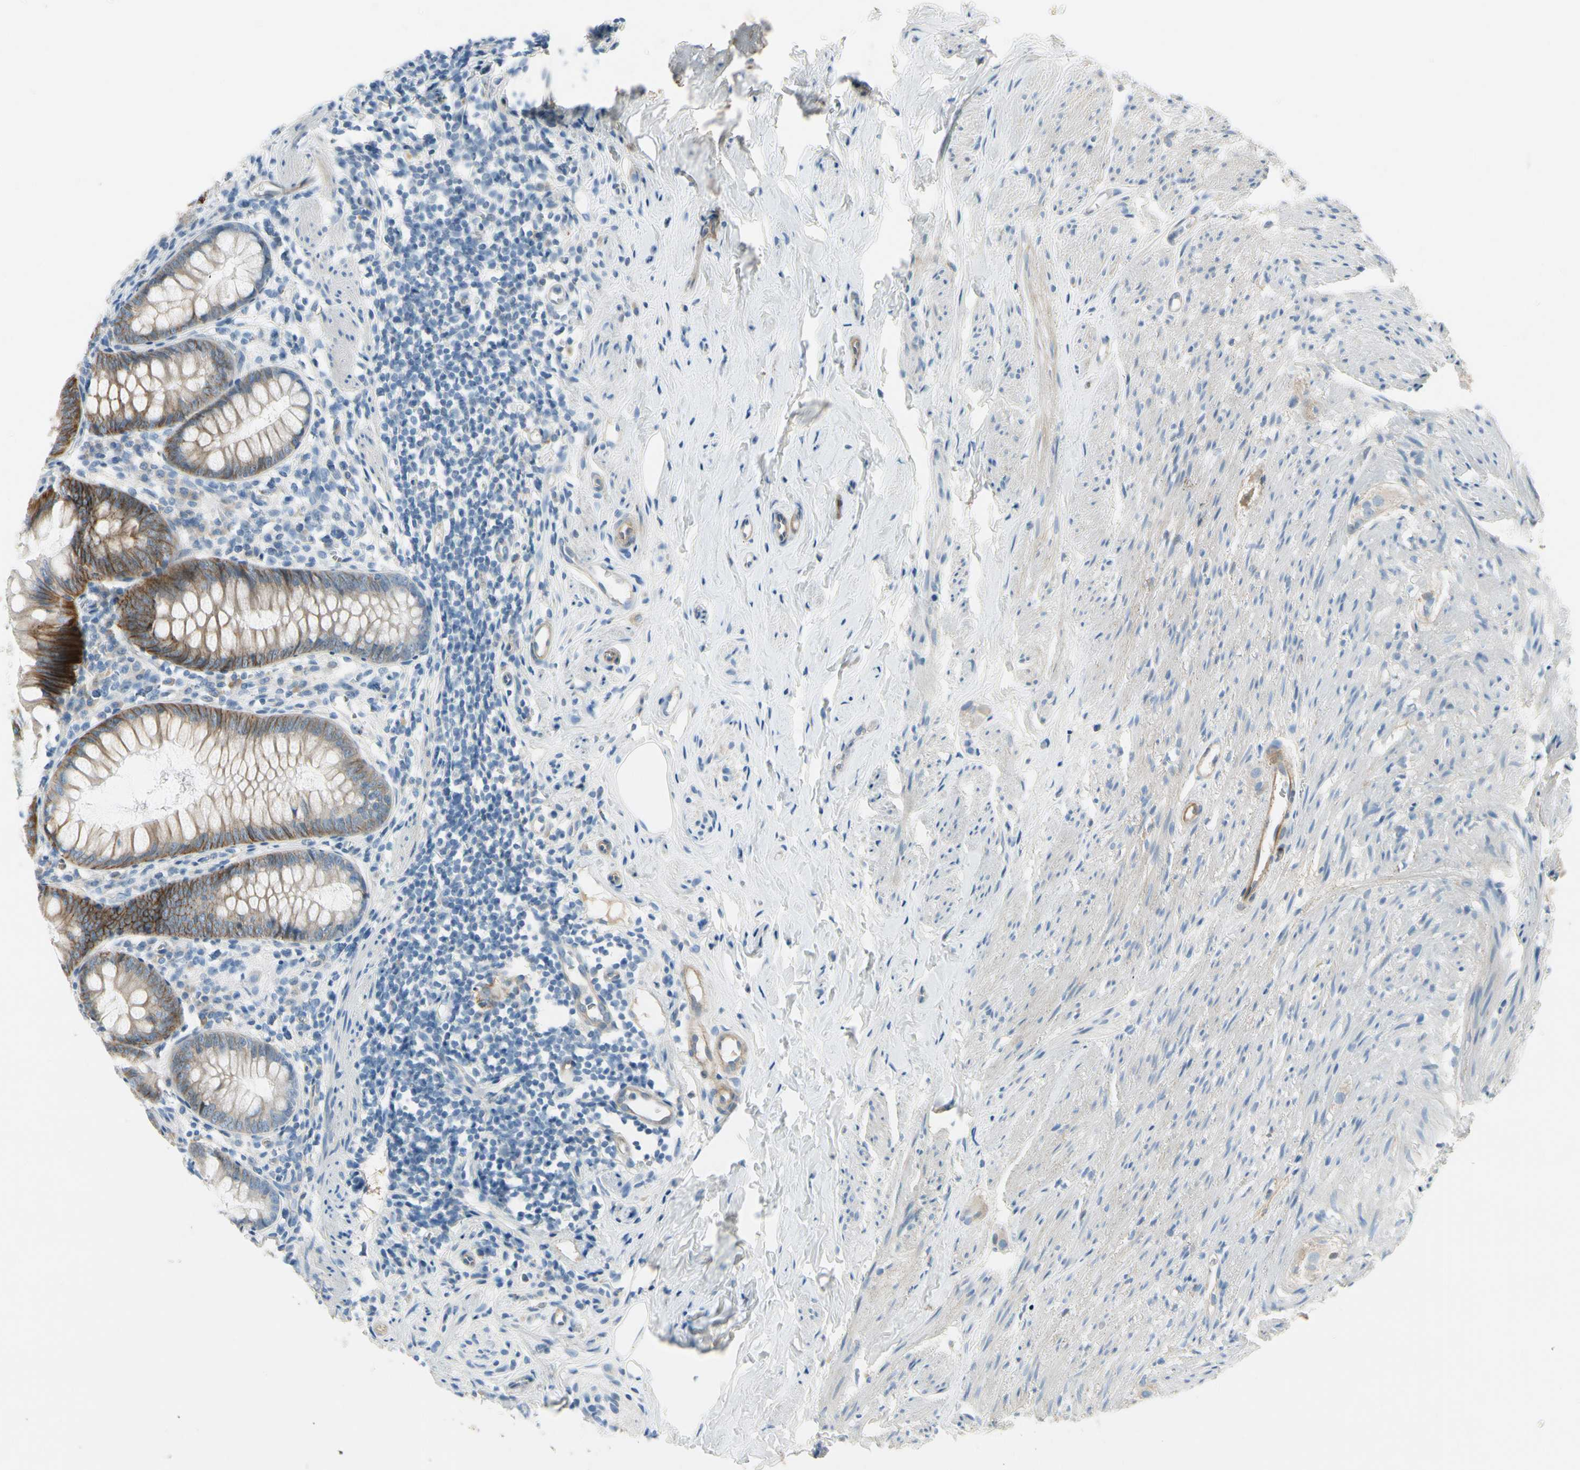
{"staining": {"intensity": "strong", "quantity": ">75%", "location": "cytoplasmic/membranous"}, "tissue": "appendix", "cell_type": "Glandular cells", "image_type": "normal", "snomed": [{"axis": "morphology", "description": "Normal tissue, NOS"}, {"axis": "topography", "description": "Appendix"}], "caption": "The histopathology image shows staining of unremarkable appendix, revealing strong cytoplasmic/membranous protein staining (brown color) within glandular cells.", "gene": "ITGA3", "patient": {"sex": "female", "age": 77}}